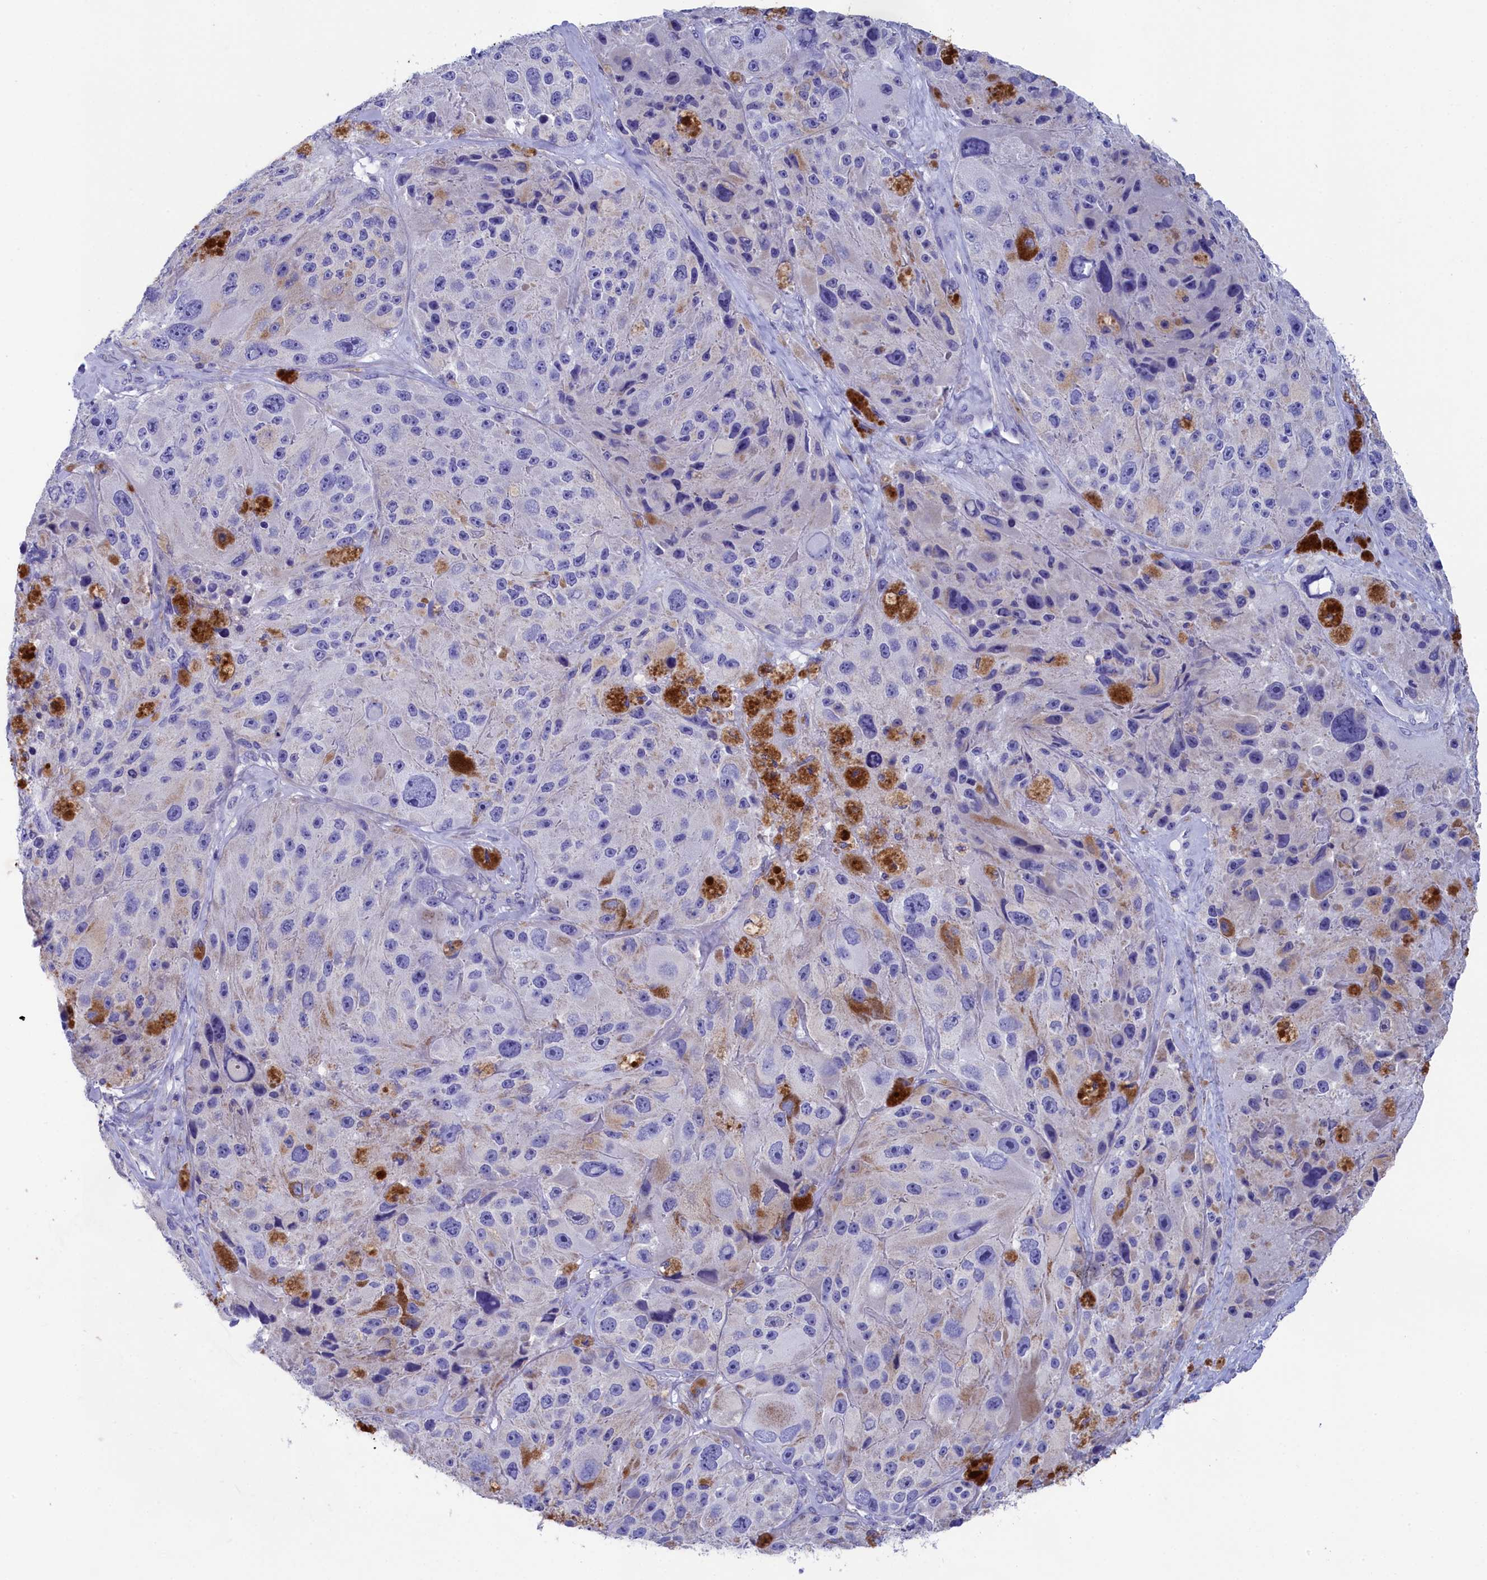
{"staining": {"intensity": "negative", "quantity": "none", "location": "none"}, "tissue": "melanoma", "cell_type": "Tumor cells", "image_type": "cancer", "snomed": [{"axis": "morphology", "description": "Malignant melanoma, Metastatic site"}, {"axis": "topography", "description": "Lymph node"}], "caption": "Photomicrograph shows no significant protein expression in tumor cells of melanoma. Nuclei are stained in blue.", "gene": "PRDM12", "patient": {"sex": "male", "age": 62}}